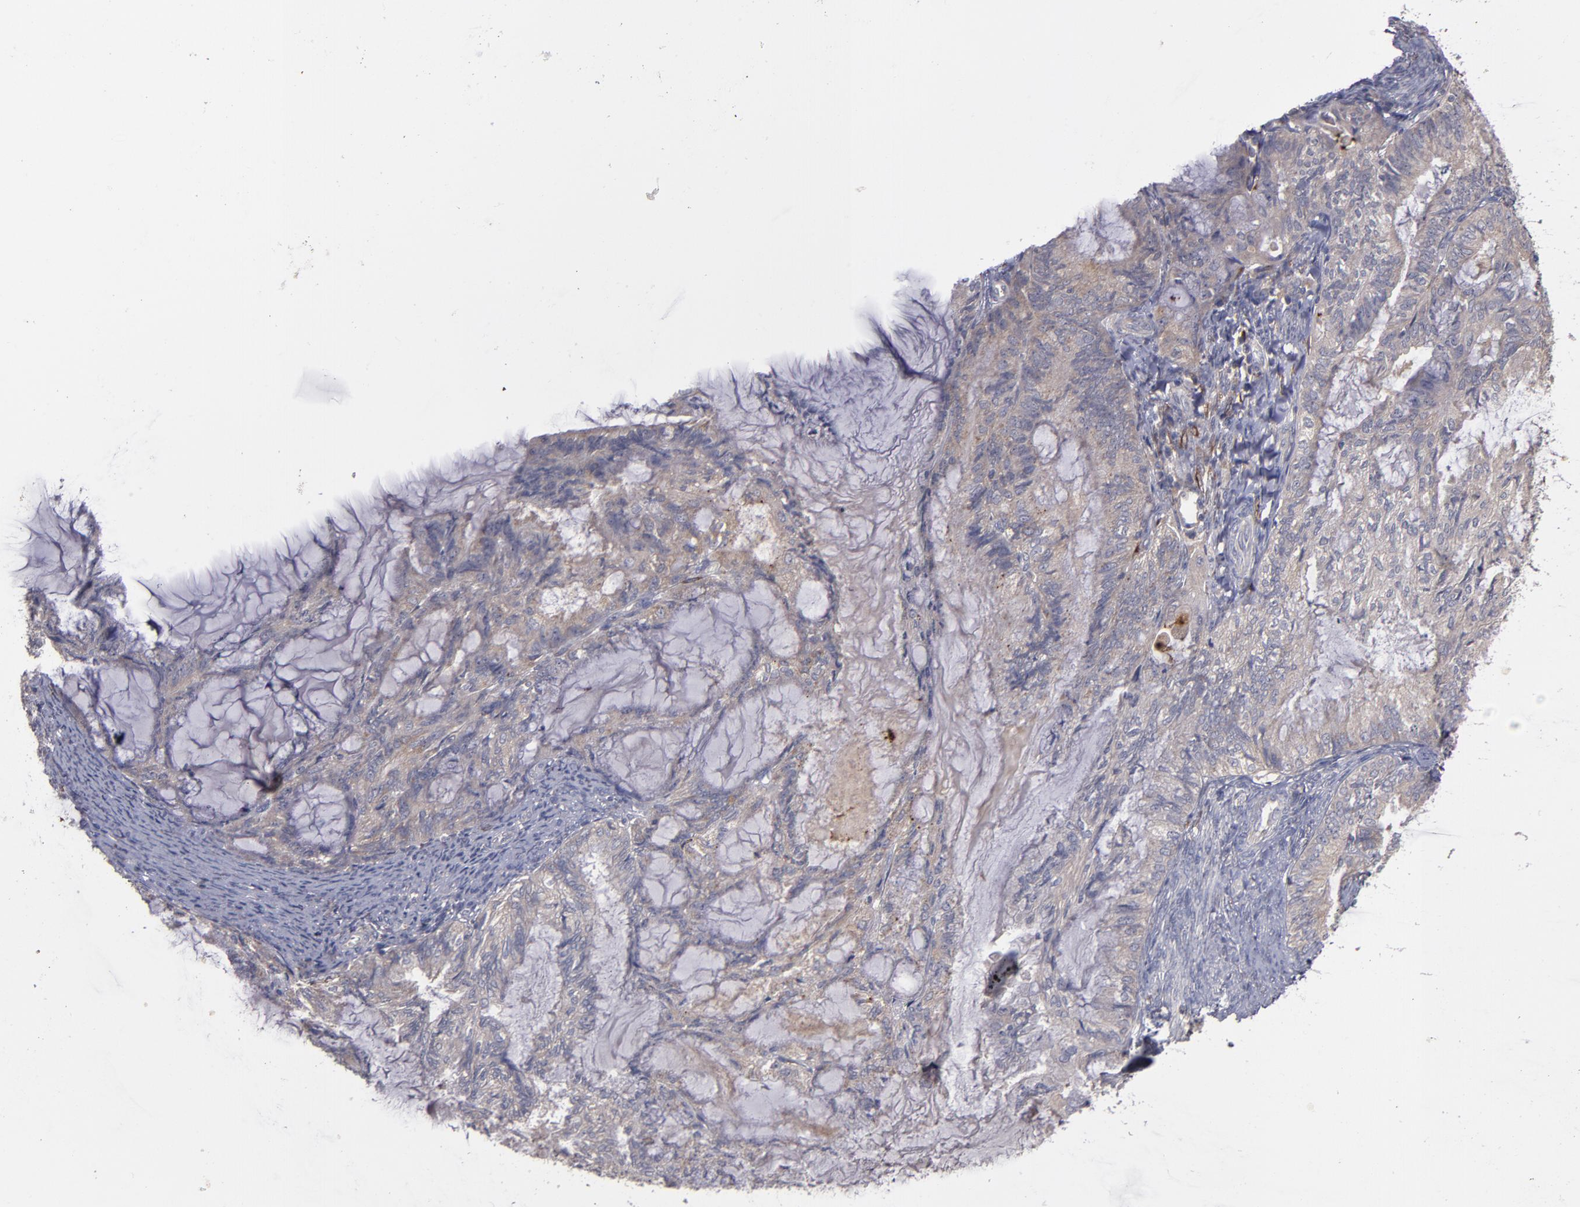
{"staining": {"intensity": "weak", "quantity": ">75%", "location": "cytoplasmic/membranous"}, "tissue": "endometrial cancer", "cell_type": "Tumor cells", "image_type": "cancer", "snomed": [{"axis": "morphology", "description": "Adenocarcinoma, NOS"}, {"axis": "topography", "description": "Endometrium"}], "caption": "IHC image of endometrial cancer stained for a protein (brown), which displays low levels of weak cytoplasmic/membranous expression in about >75% of tumor cells.", "gene": "MMP11", "patient": {"sex": "female", "age": 86}}